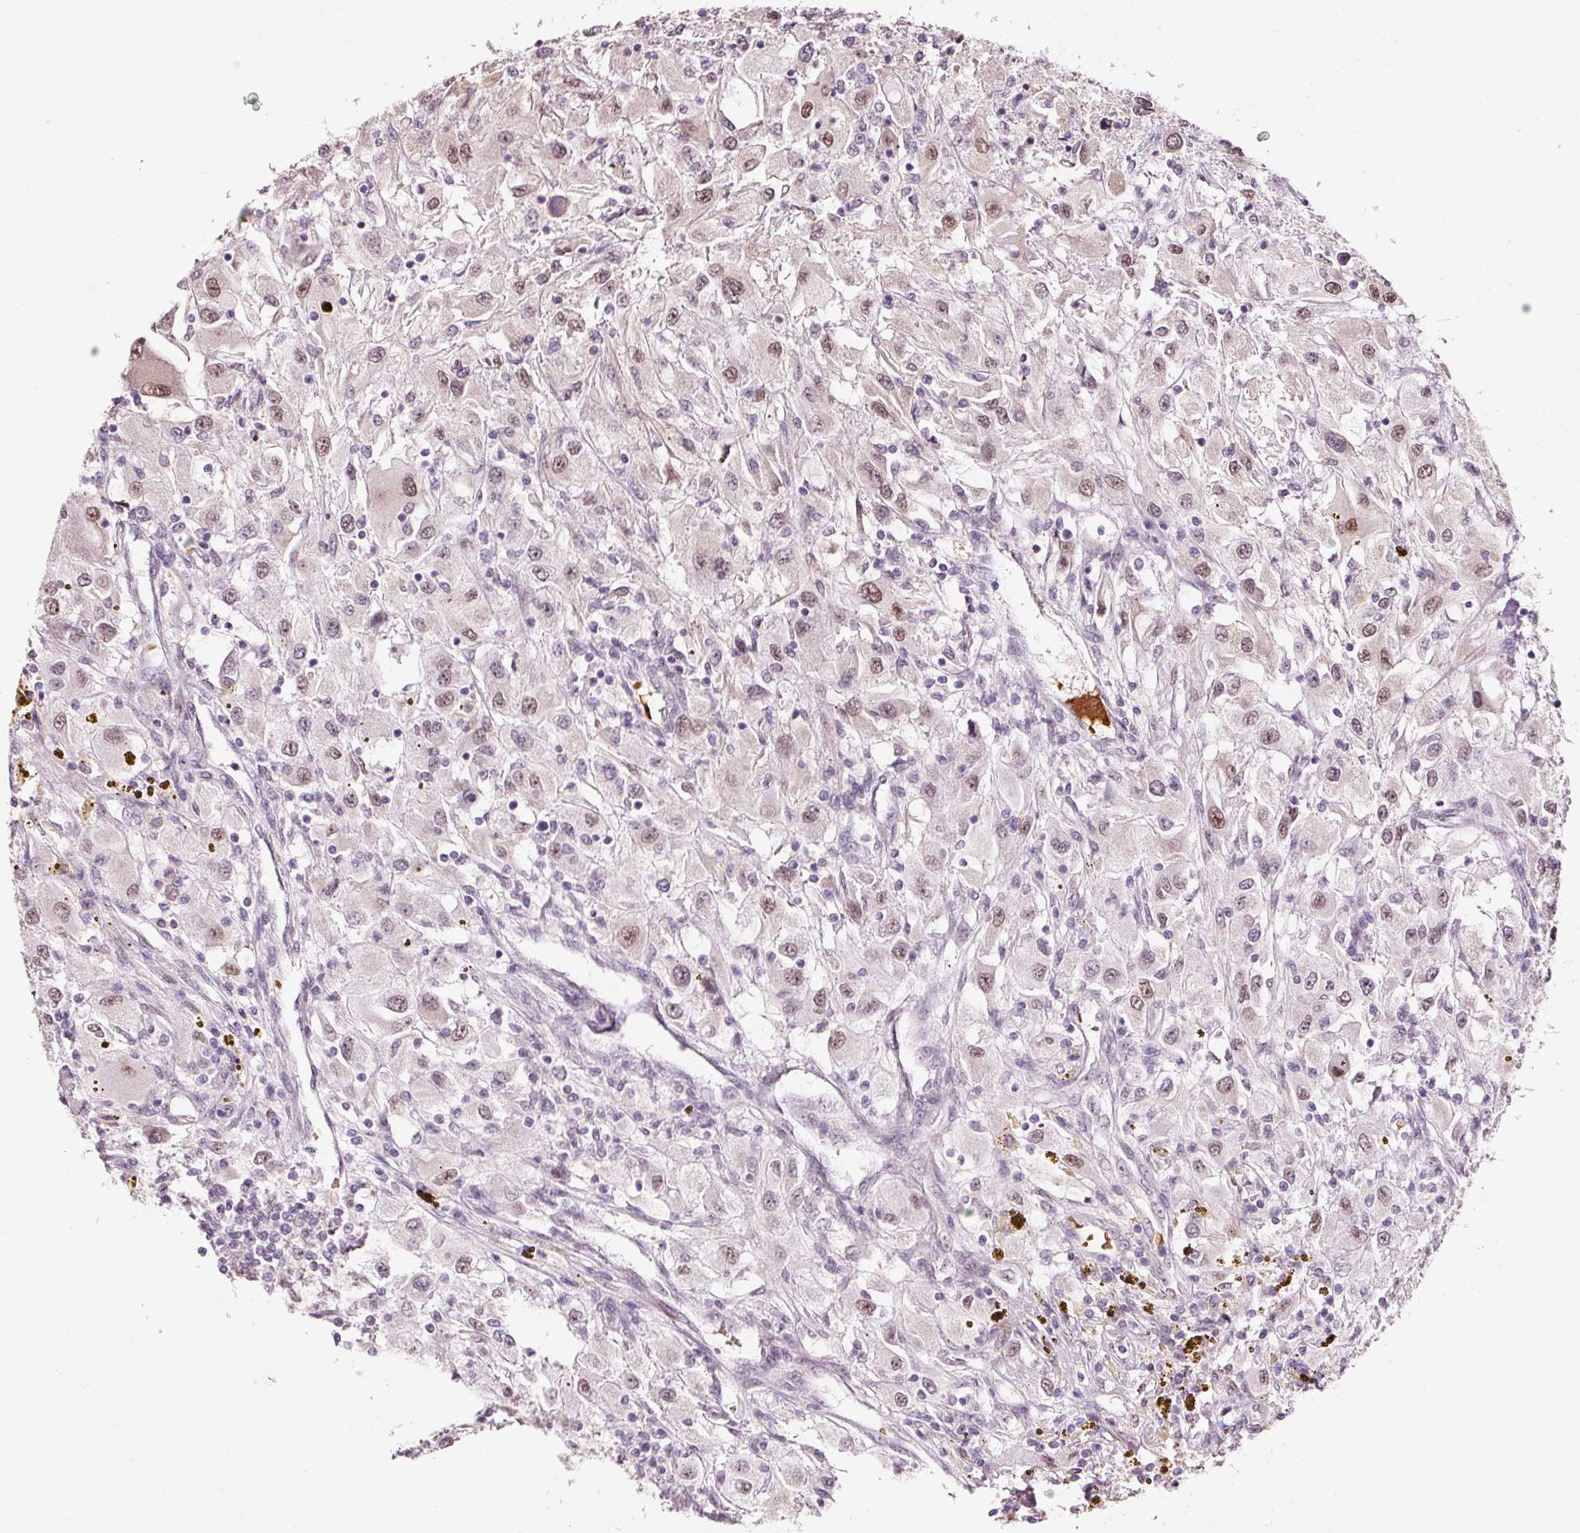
{"staining": {"intensity": "weak", "quantity": "25%-75%", "location": "cytoplasmic/membranous,nuclear"}, "tissue": "renal cancer", "cell_type": "Tumor cells", "image_type": "cancer", "snomed": [{"axis": "morphology", "description": "Adenocarcinoma, NOS"}, {"axis": "topography", "description": "Kidney"}], "caption": "A micrograph showing weak cytoplasmic/membranous and nuclear positivity in approximately 25%-75% of tumor cells in renal cancer, as visualized by brown immunohistochemical staining.", "gene": "ZNF460", "patient": {"sex": "female", "age": 67}}